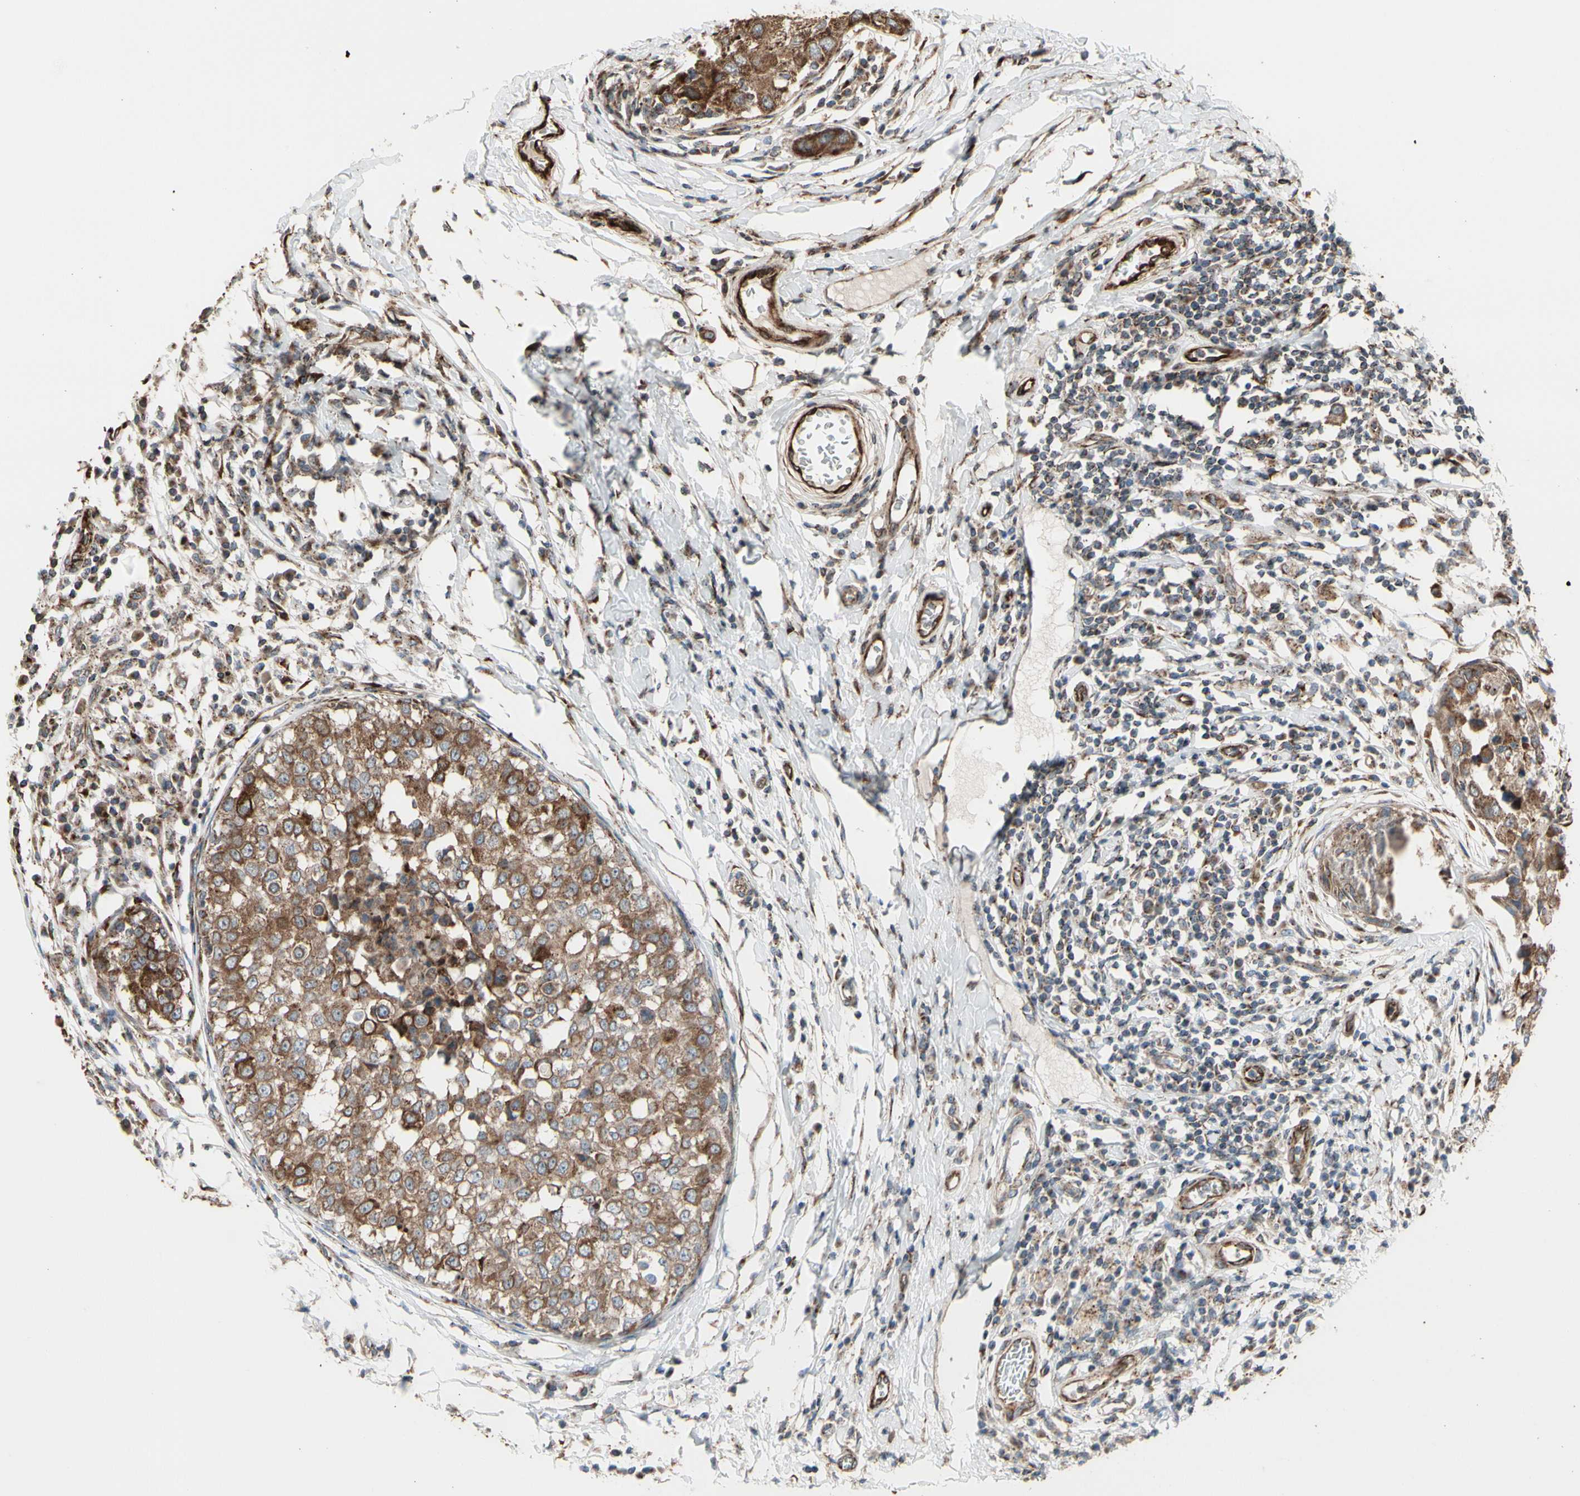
{"staining": {"intensity": "strong", "quantity": ">75%", "location": "cytoplasmic/membranous"}, "tissue": "breast cancer", "cell_type": "Tumor cells", "image_type": "cancer", "snomed": [{"axis": "morphology", "description": "Duct carcinoma"}, {"axis": "topography", "description": "Breast"}], "caption": "DAB immunohistochemical staining of breast cancer (intraductal carcinoma) demonstrates strong cytoplasmic/membranous protein staining in approximately >75% of tumor cells.", "gene": "SLC39A9", "patient": {"sex": "female", "age": 27}}